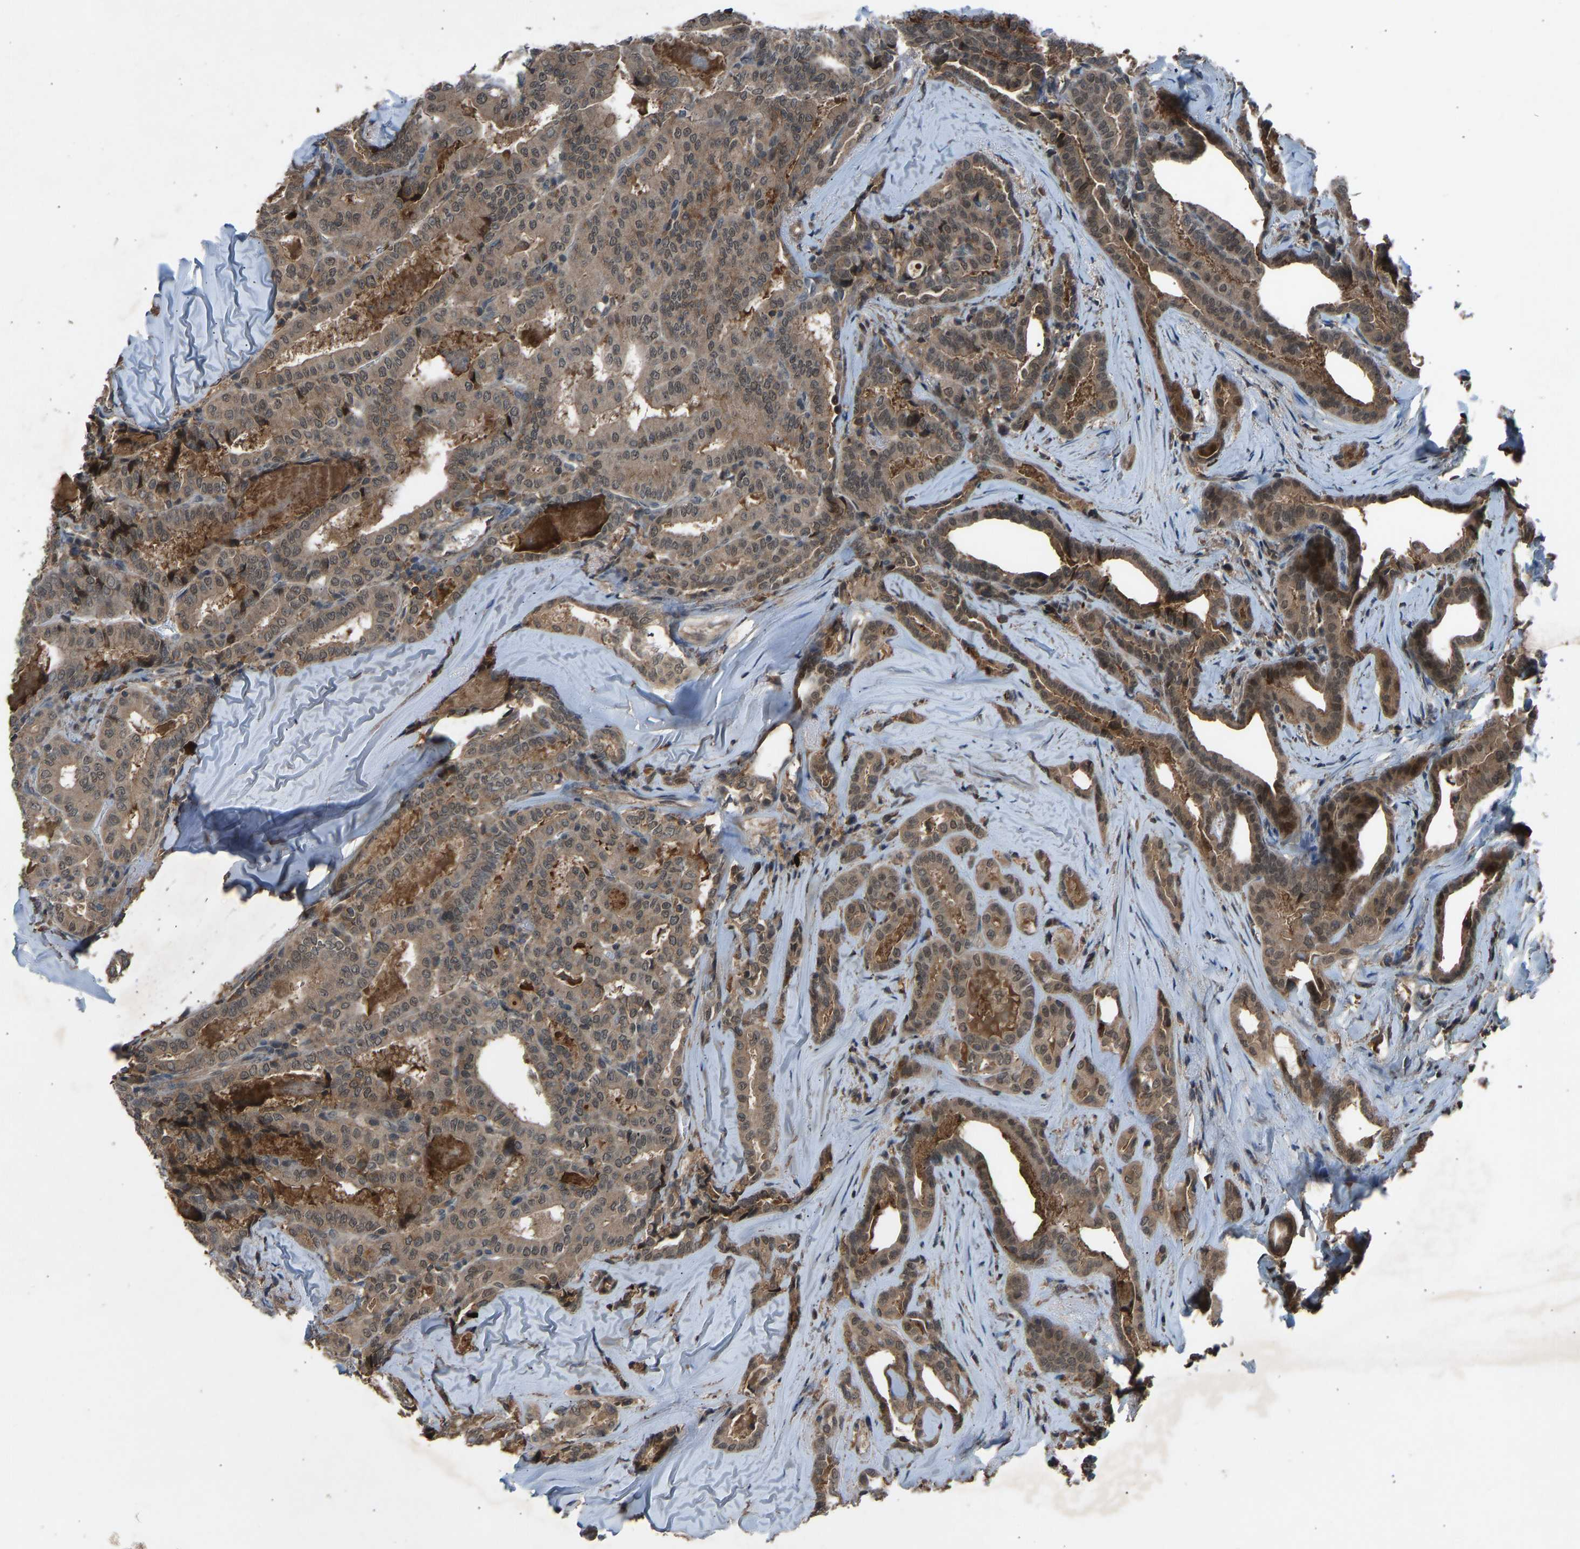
{"staining": {"intensity": "moderate", "quantity": ">75%", "location": "cytoplasmic/membranous"}, "tissue": "thyroid cancer", "cell_type": "Tumor cells", "image_type": "cancer", "snomed": [{"axis": "morphology", "description": "Papillary adenocarcinoma, NOS"}, {"axis": "topography", "description": "Thyroid gland"}], "caption": "Human thyroid cancer (papillary adenocarcinoma) stained with a protein marker reveals moderate staining in tumor cells.", "gene": "SLC43A1", "patient": {"sex": "female", "age": 42}}